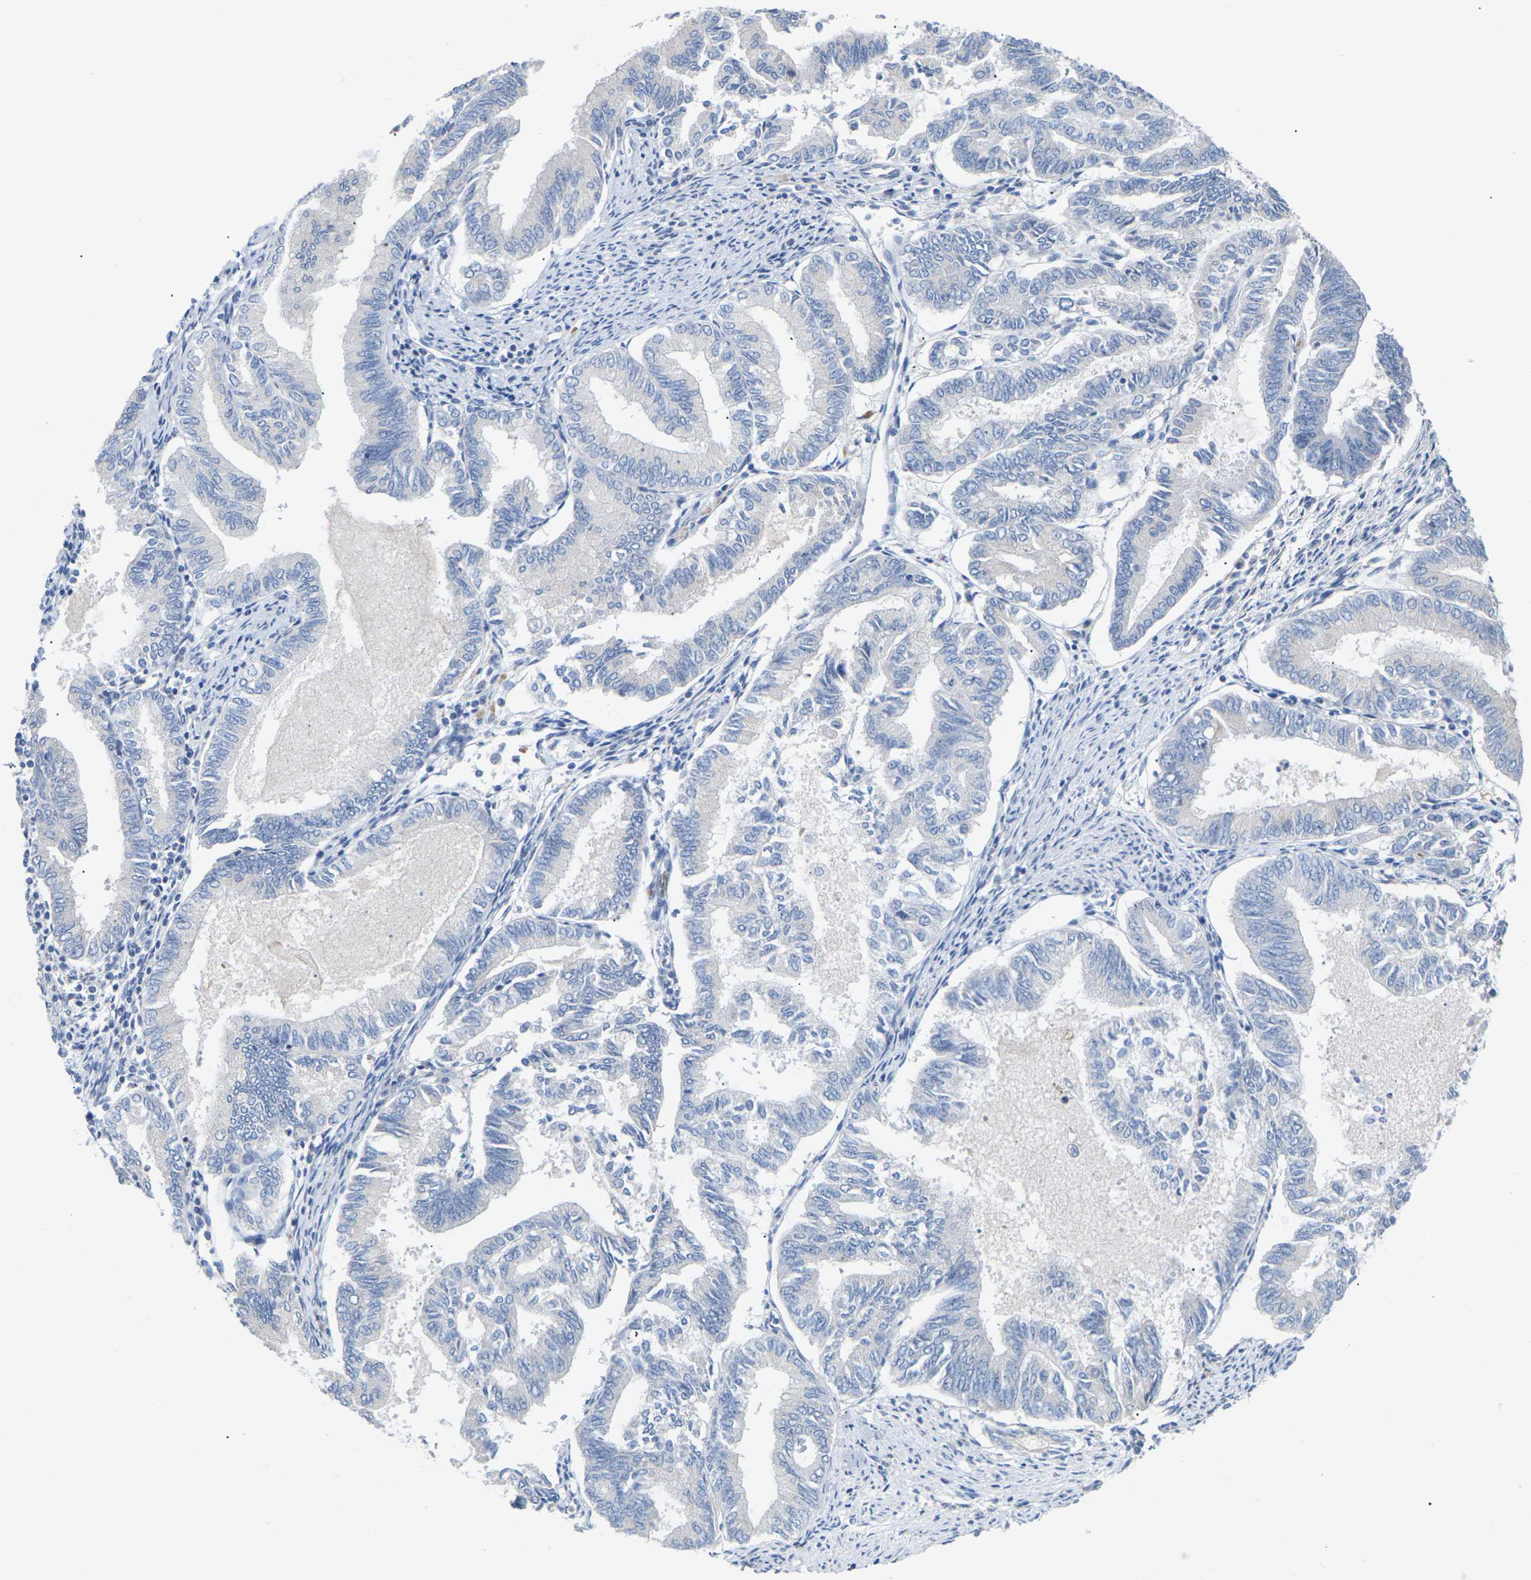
{"staining": {"intensity": "negative", "quantity": "none", "location": "none"}, "tissue": "endometrial cancer", "cell_type": "Tumor cells", "image_type": "cancer", "snomed": [{"axis": "morphology", "description": "Adenocarcinoma, NOS"}, {"axis": "topography", "description": "Endometrium"}], "caption": "High magnification brightfield microscopy of endometrial cancer stained with DAB (brown) and counterstained with hematoxylin (blue): tumor cells show no significant staining.", "gene": "TMCO4", "patient": {"sex": "female", "age": 86}}